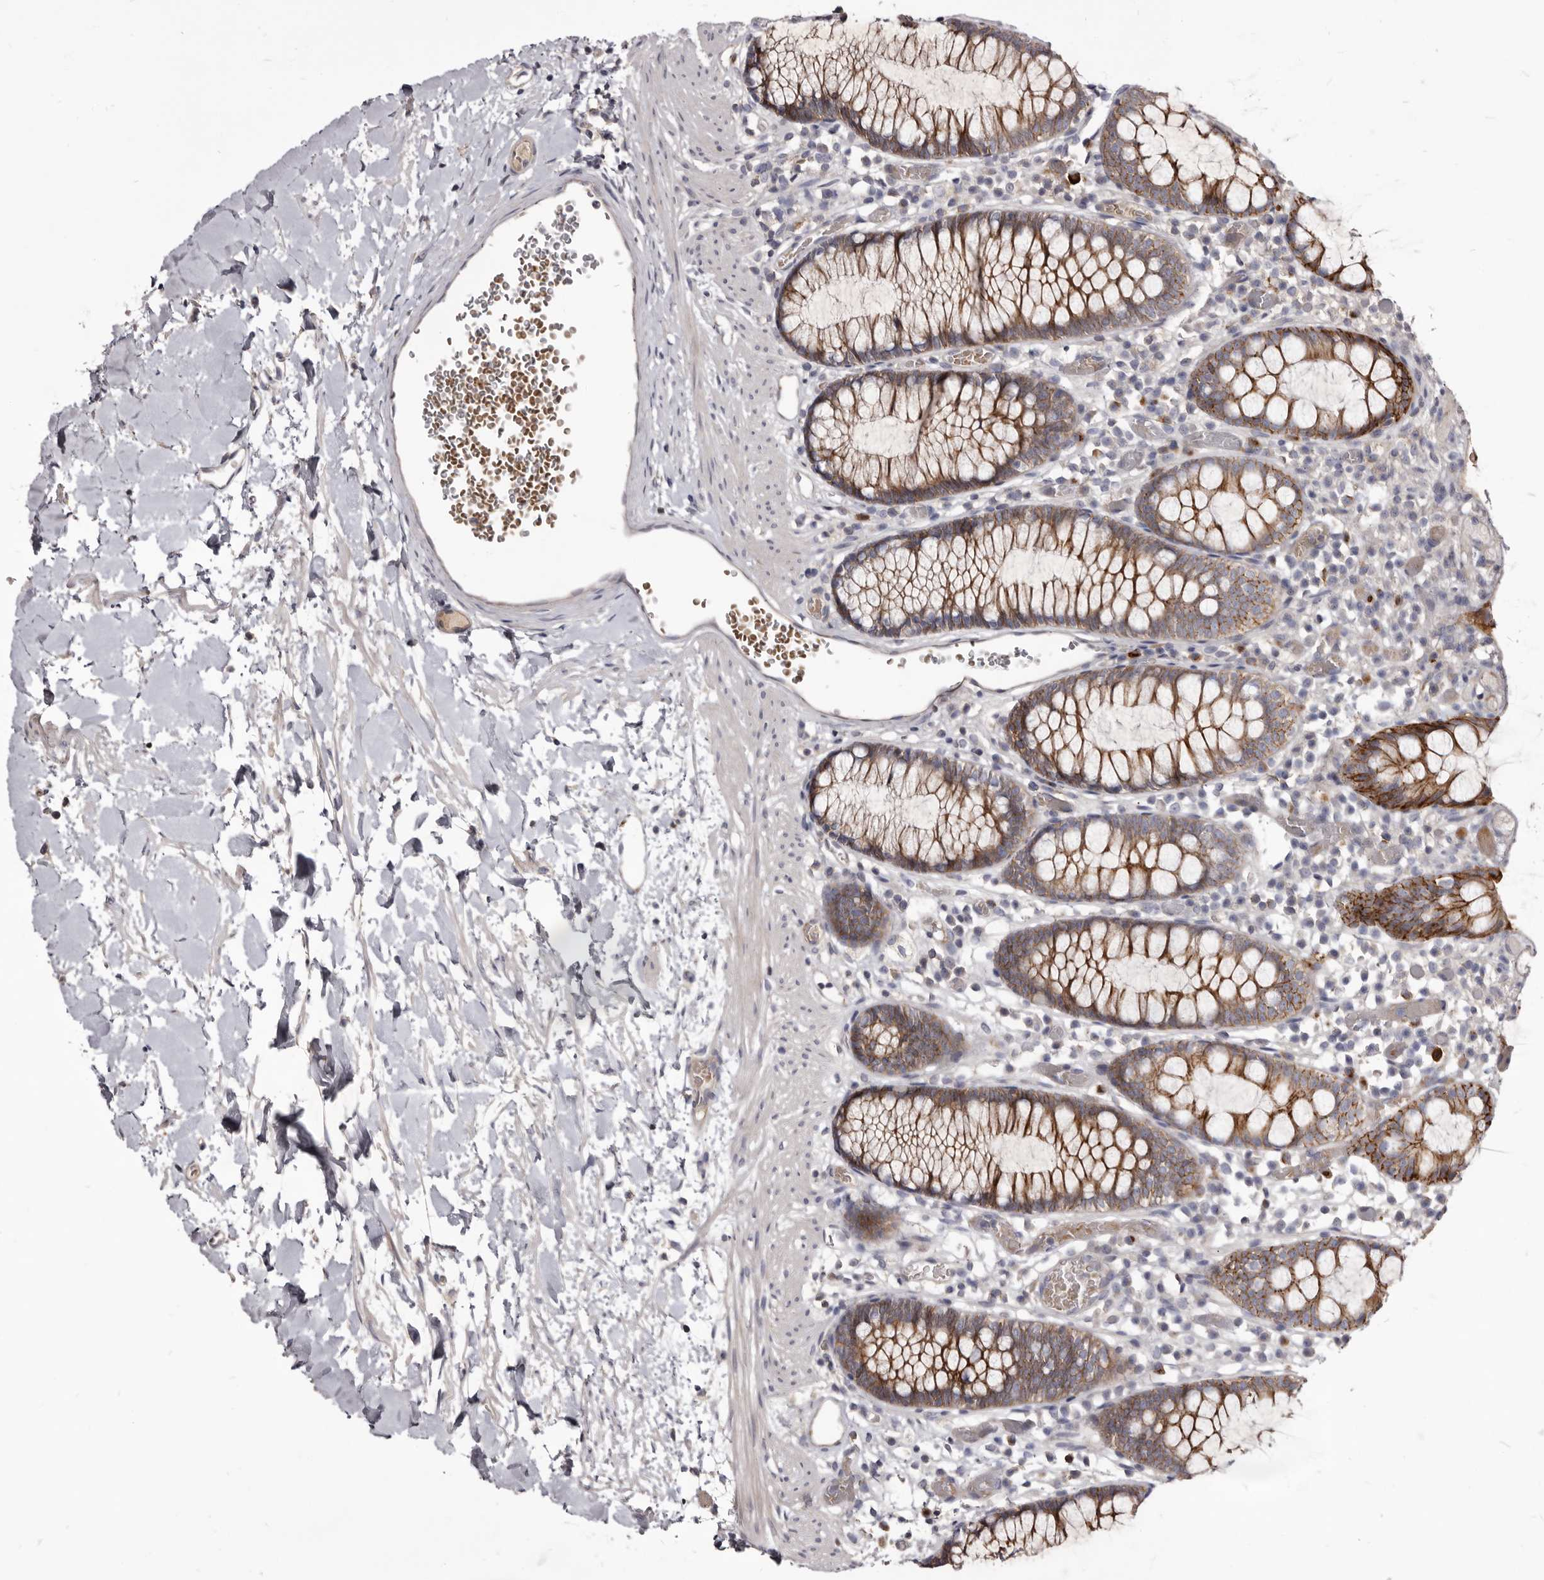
{"staining": {"intensity": "moderate", "quantity": "25%-75%", "location": "cytoplasmic/membranous"}, "tissue": "colon", "cell_type": "Endothelial cells", "image_type": "normal", "snomed": [{"axis": "morphology", "description": "Normal tissue, NOS"}, {"axis": "topography", "description": "Colon"}], "caption": "Immunohistochemistry (IHC) of unremarkable human colon shows medium levels of moderate cytoplasmic/membranous staining in about 25%-75% of endothelial cells. (brown staining indicates protein expression, while blue staining denotes nuclei).", "gene": "FAS", "patient": {"sex": "male", "age": 14}}